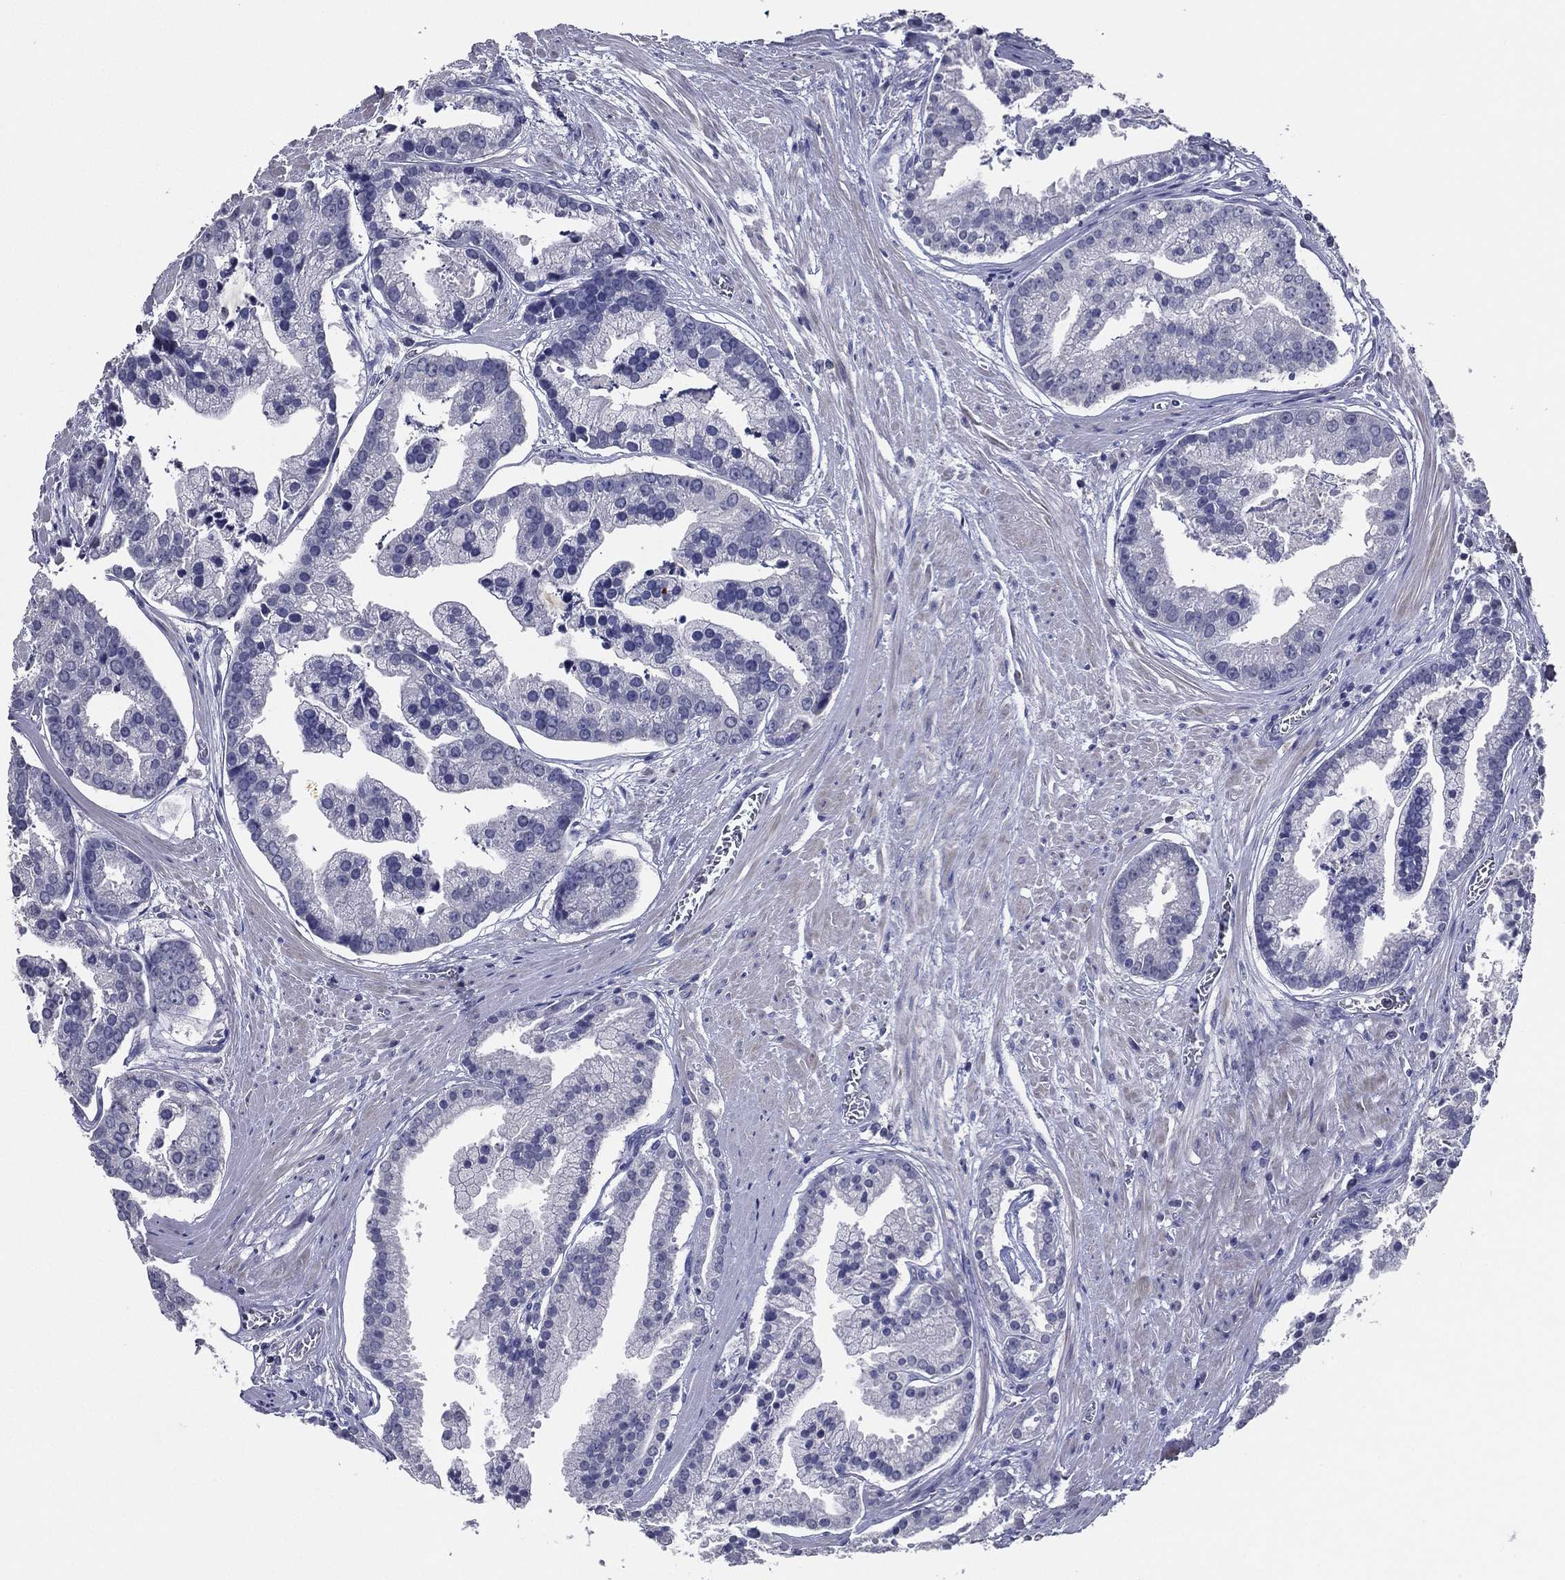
{"staining": {"intensity": "negative", "quantity": "none", "location": "none"}, "tissue": "prostate cancer", "cell_type": "Tumor cells", "image_type": "cancer", "snomed": [{"axis": "morphology", "description": "Adenocarcinoma, NOS"}, {"axis": "topography", "description": "Prostate and seminal vesicle, NOS"}, {"axis": "topography", "description": "Prostate"}], "caption": "High magnification brightfield microscopy of prostate adenocarcinoma stained with DAB (brown) and counterstained with hematoxylin (blue): tumor cells show no significant staining.", "gene": "TFAP2A", "patient": {"sex": "male", "age": 44}}